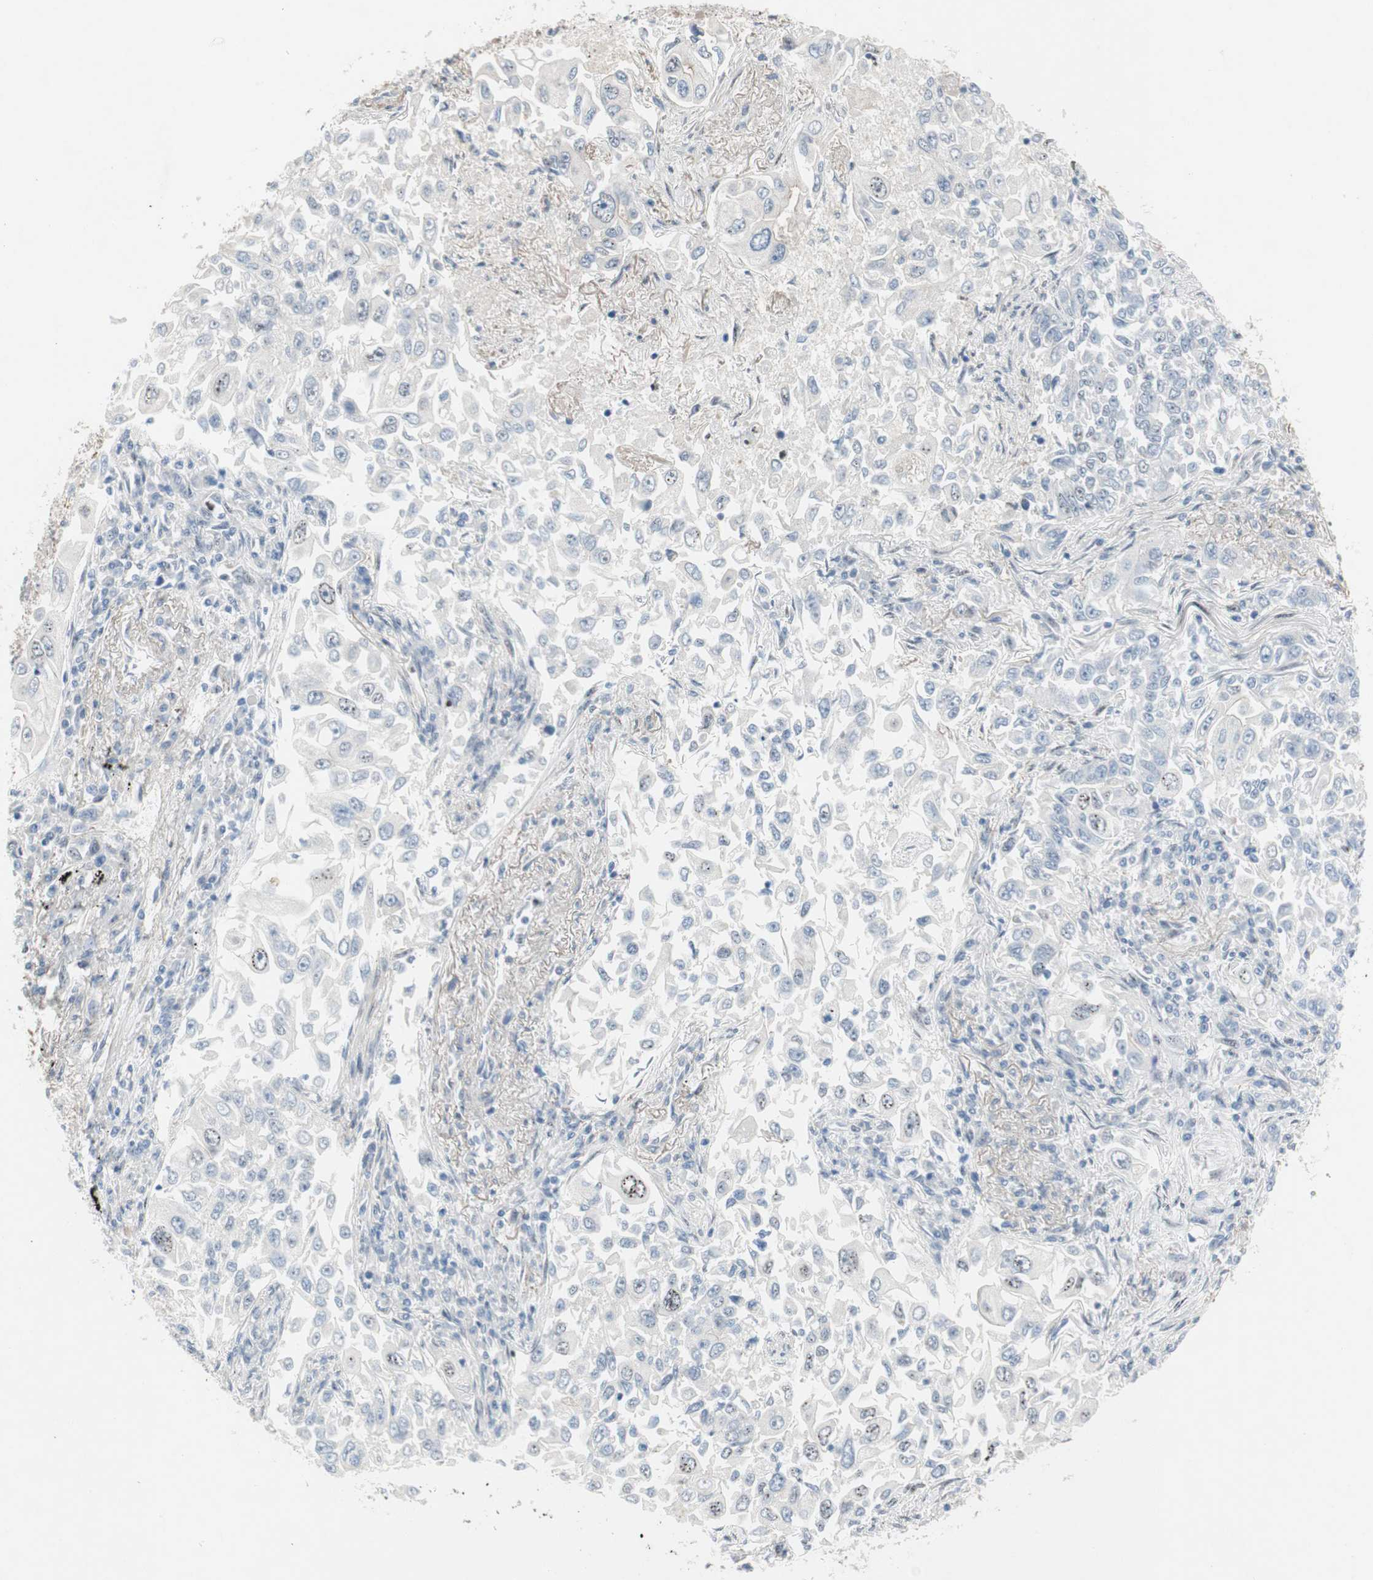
{"staining": {"intensity": "negative", "quantity": "none", "location": "none"}, "tissue": "lung cancer", "cell_type": "Tumor cells", "image_type": "cancer", "snomed": [{"axis": "morphology", "description": "Adenocarcinoma, NOS"}, {"axis": "topography", "description": "Lung"}], "caption": "Human lung adenocarcinoma stained for a protein using IHC shows no positivity in tumor cells.", "gene": "CAND2", "patient": {"sex": "male", "age": 84}}